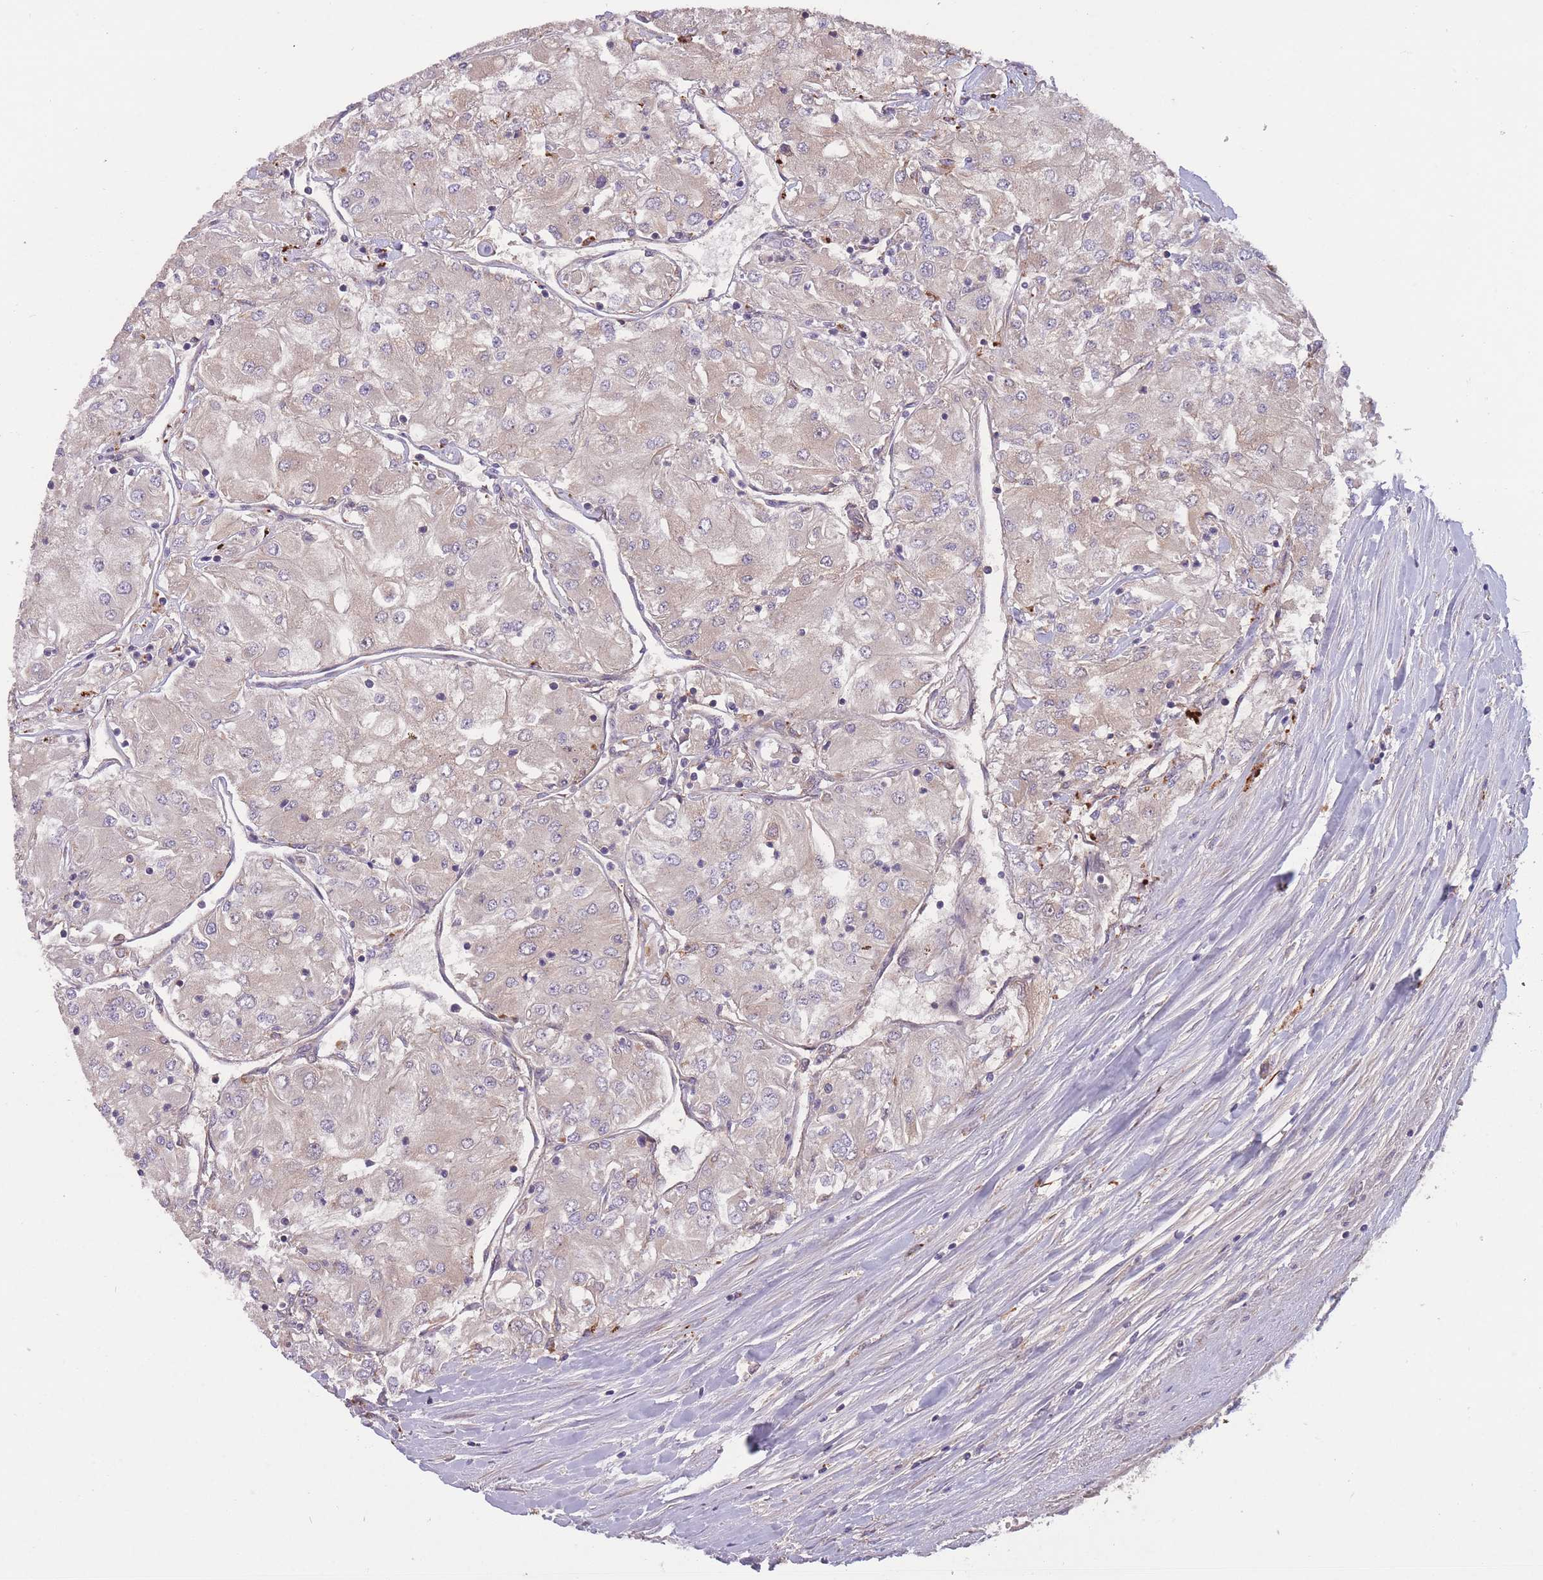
{"staining": {"intensity": "weak", "quantity": "<25%", "location": "cytoplasmic/membranous"}, "tissue": "renal cancer", "cell_type": "Tumor cells", "image_type": "cancer", "snomed": [{"axis": "morphology", "description": "Adenocarcinoma, NOS"}, {"axis": "topography", "description": "Kidney"}], "caption": "Immunohistochemistry photomicrograph of neoplastic tissue: renal cancer stained with DAB exhibits no significant protein staining in tumor cells.", "gene": "ITPKC", "patient": {"sex": "male", "age": 80}}